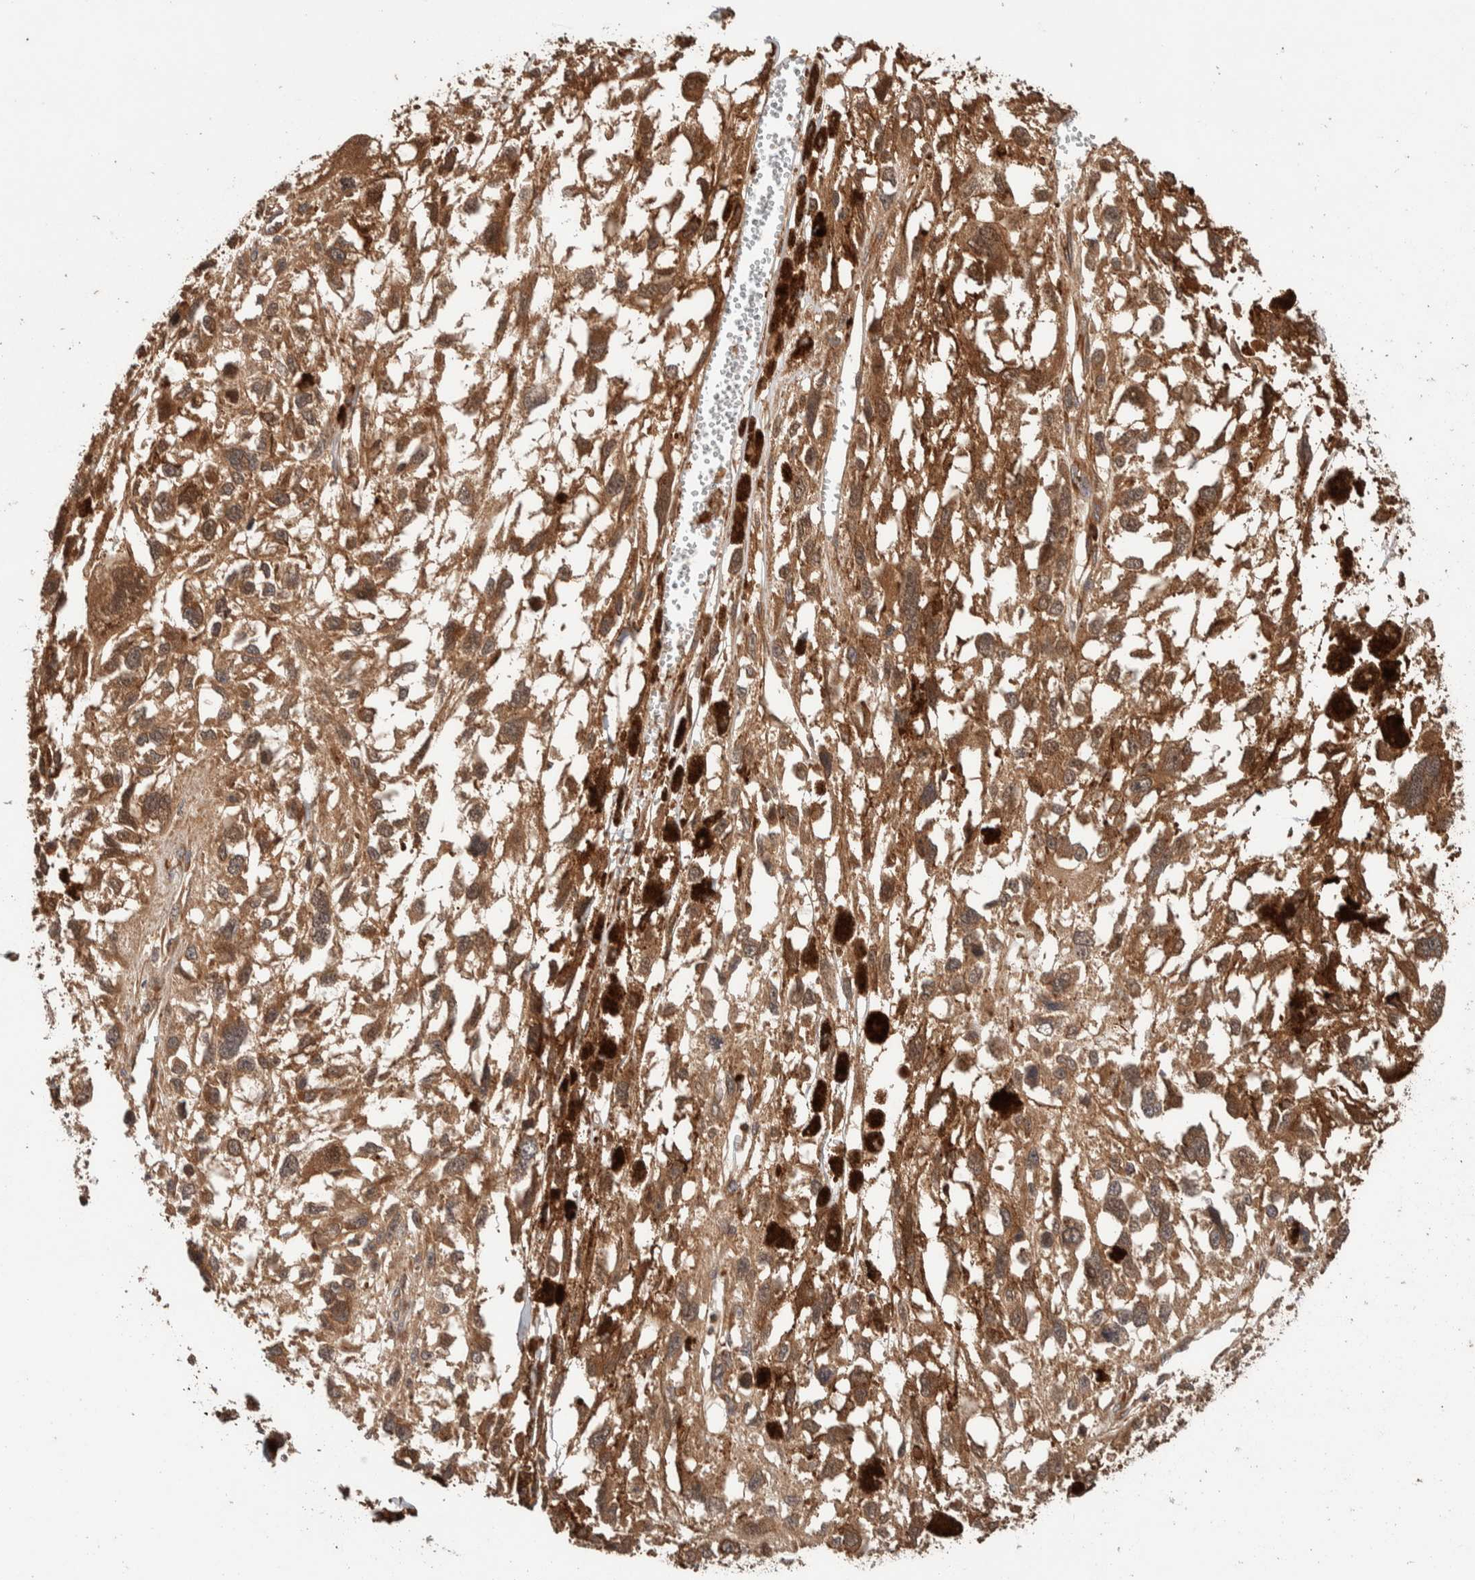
{"staining": {"intensity": "weak", "quantity": ">75%", "location": "cytoplasmic/membranous"}, "tissue": "melanoma", "cell_type": "Tumor cells", "image_type": "cancer", "snomed": [{"axis": "morphology", "description": "Malignant melanoma, Metastatic site"}, {"axis": "topography", "description": "Lymph node"}], "caption": "Human malignant melanoma (metastatic site) stained with a protein marker shows weak staining in tumor cells.", "gene": "SYNRG", "patient": {"sex": "male", "age": 59}}